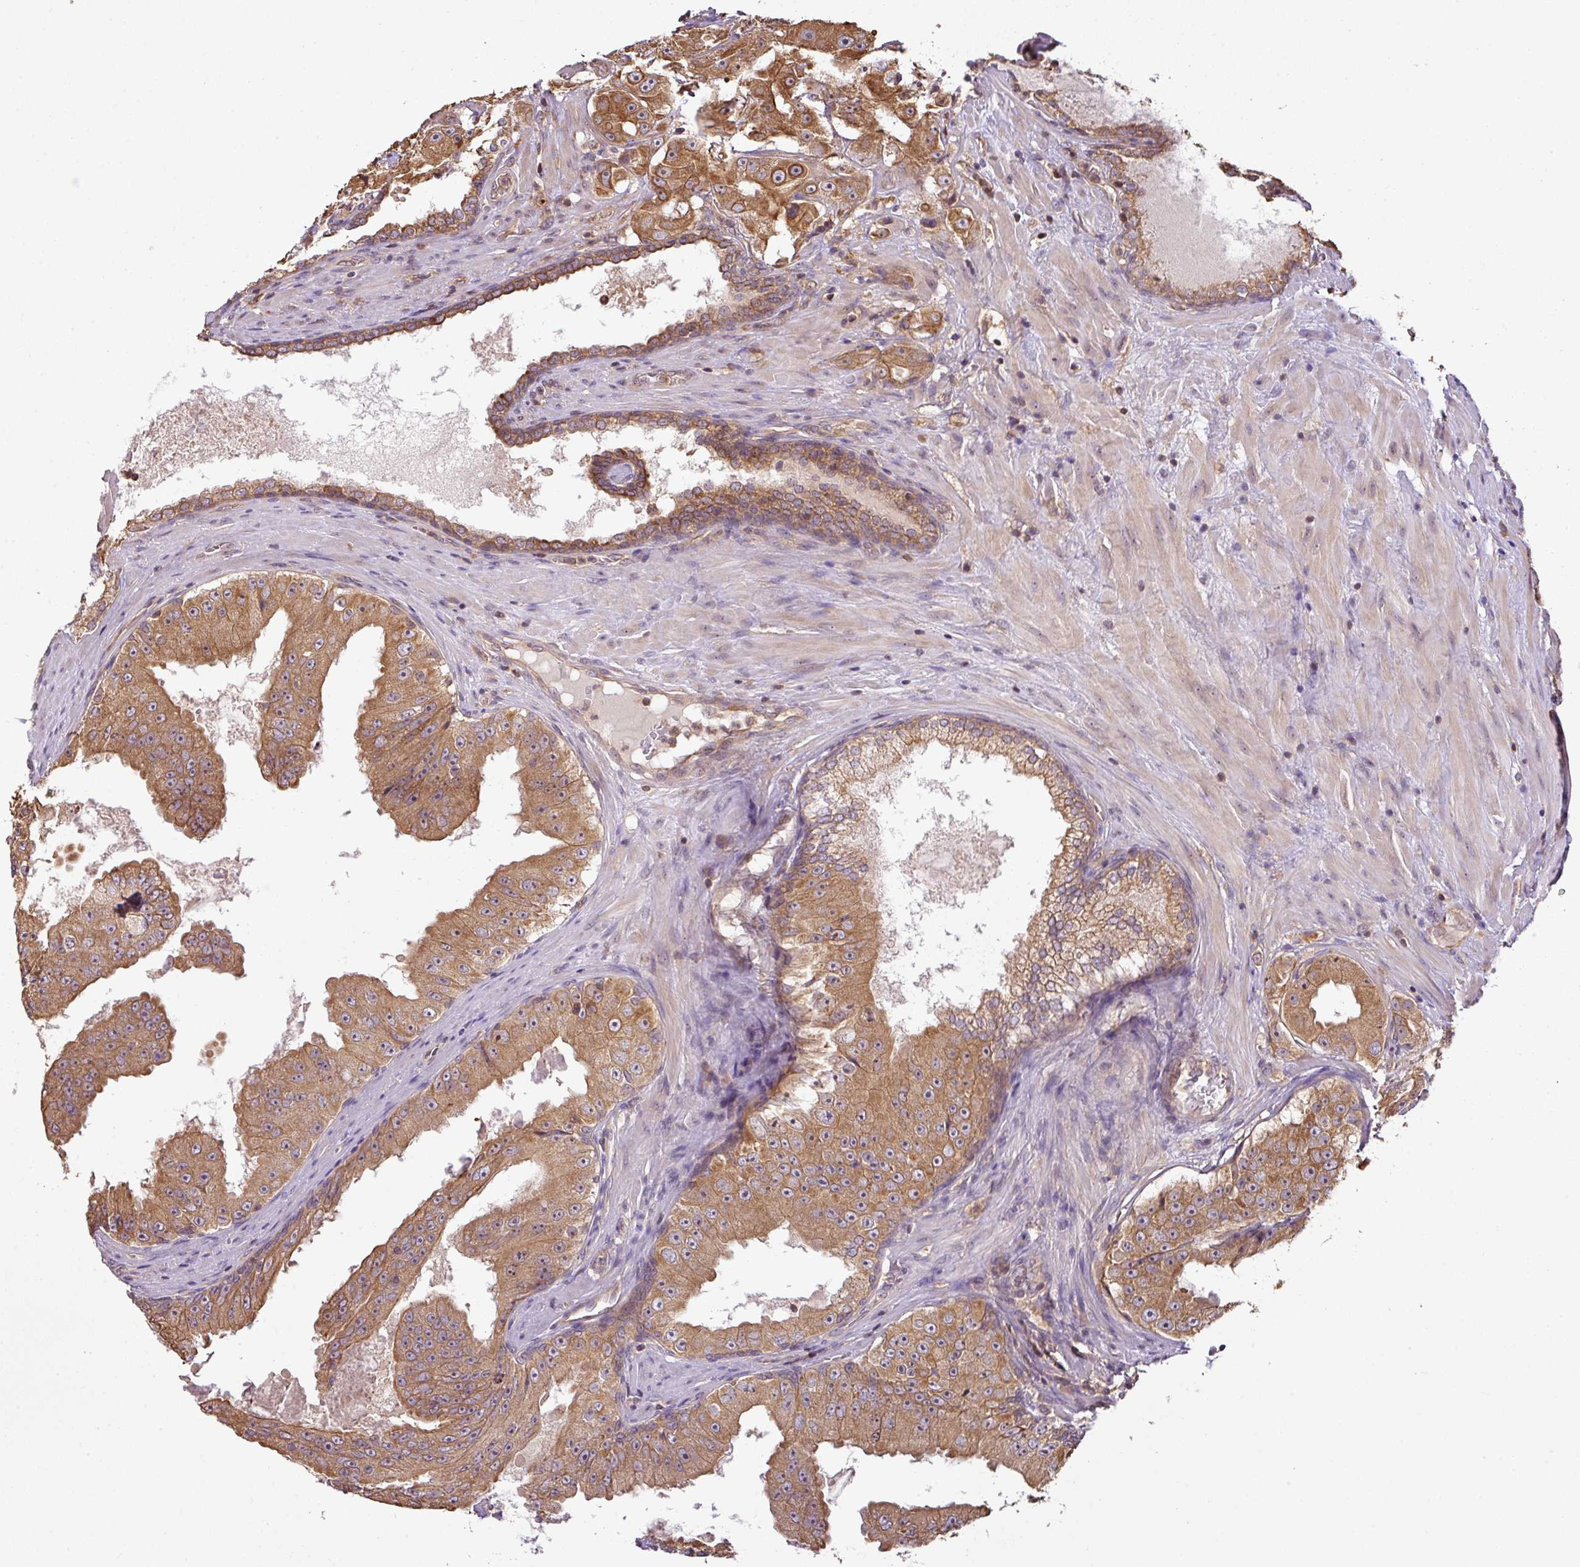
{"staining": {"intensity": "moderate", "quantity": "25%-75%", "location": "cytoplasmic/membranous,nuclear"}, "tissue": "prostate cancer", "cell_type": "Tumor cells", "image_type": "cancer", "snomed": [{"axis": "morphology", "description": "Adenocarcinoma, High grade"}, {"axis": "topography", "description": "Prostate"}], "caption": "Immunohistochemistry (IHC) staining of prostate cancer, which reveals medium levels of moderate cytoplasmic/membranous and nuclear expression in about 25%-75% of tumor cells indicating moderate cytoplasmic/membranous and nuclear protein expression. The staining was performed using DAB (brown) for protein detection and nuclei were counterstained in hematoxylin (blue).", "gene": "VENTX", "patient": {"sex": "male", "age": 73}}